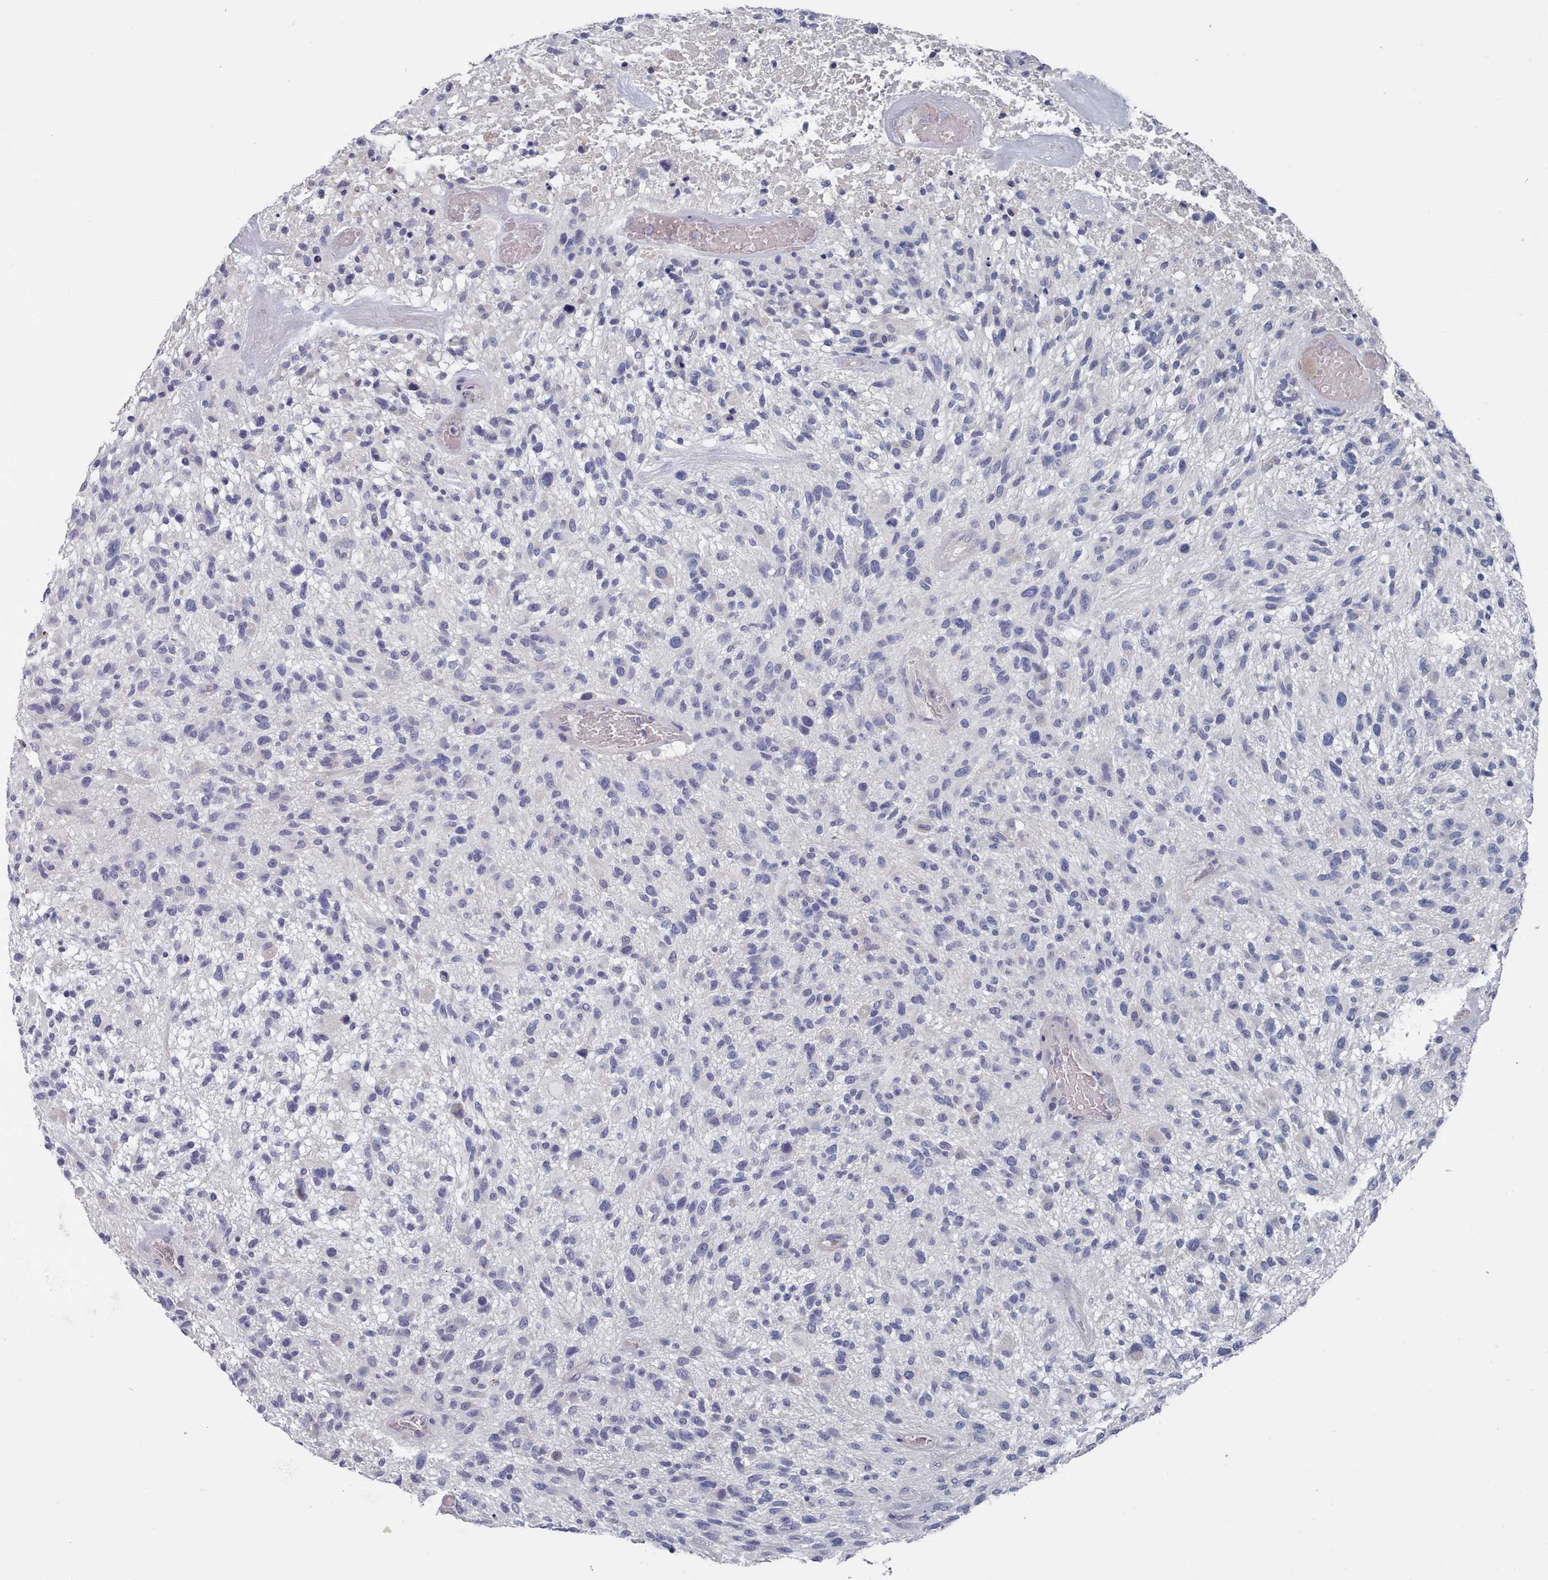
{"staining": {"intensity": "negative", "quantity": "none", "location": "none"}, "tissue": "glioma", "cell_type": "Tumor cells", "image_type": "cancer", "snomed": [{"axis": "morphology", "description": "Glioma, malignant, High grade"}, {"axis": "topography", "description": "Brain"}], "caption": "Tumor cells show no significant positivity in malignant high-grade glioma. The staining was performed using DAB to visualize the protein expression in brown, while the nuclei were stained in blue with hematoxylin (Magnification: 20x).", "gene": "ACAD11", "patient": {"sex": "male", "age": 47}}